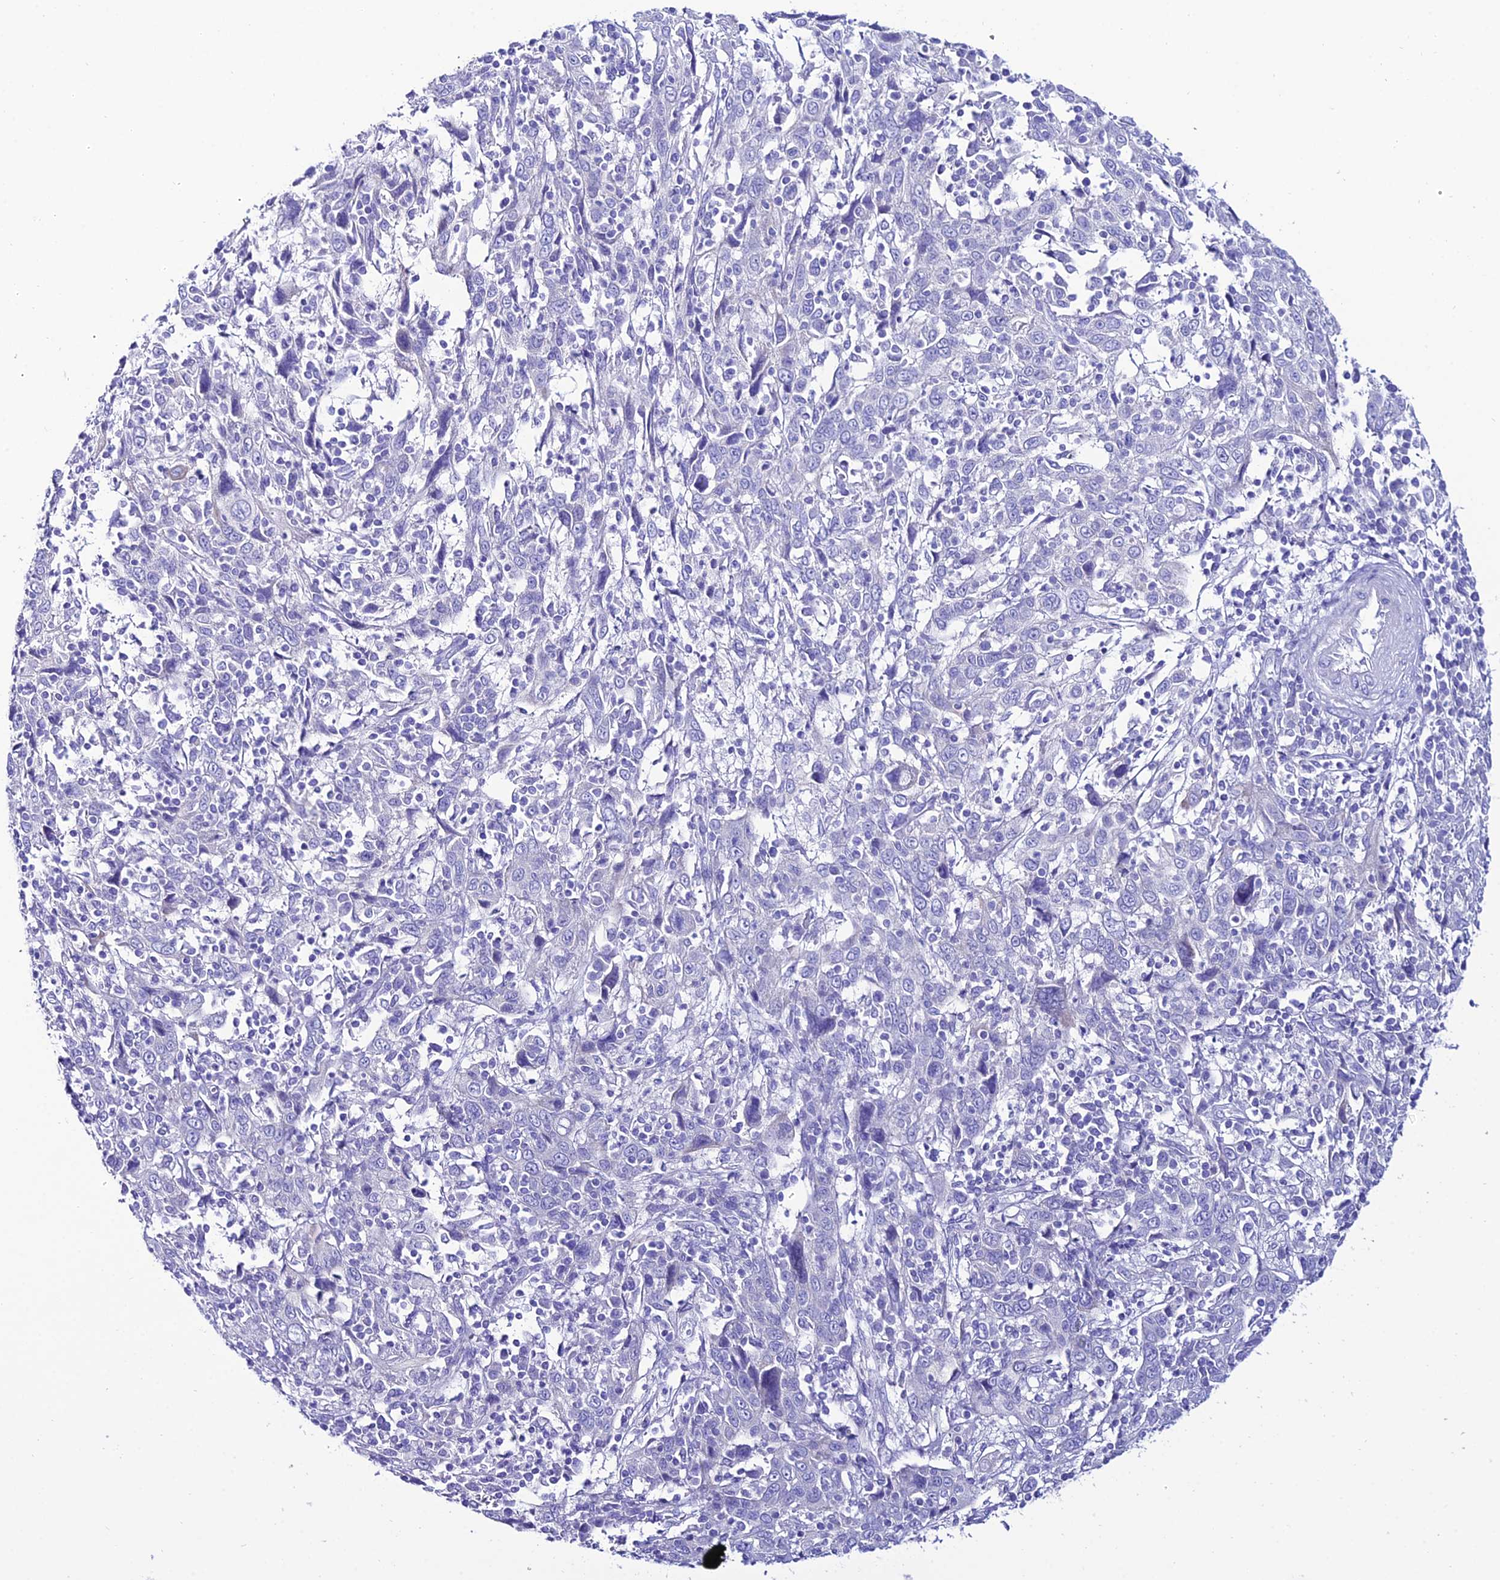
{"staining": {"intensity": "negative", "quantity": "none", "location": "none"}, "tissue": "cervical cancer", "cell_type": "Tumor cells", "image_type": "cancer", "snomed": [{"axis": "morphology", "description": "Squamous cell carcinoma, NOS"}, {"axis": "topography", "description": "Cervix"}], "caption": "An IHC histopathology image of cervical cancer is shown. There is no staining in tumor cells of cervical cancer.", "gene": "OR4D5", "patient": {"sex": "female", "age": 46}}